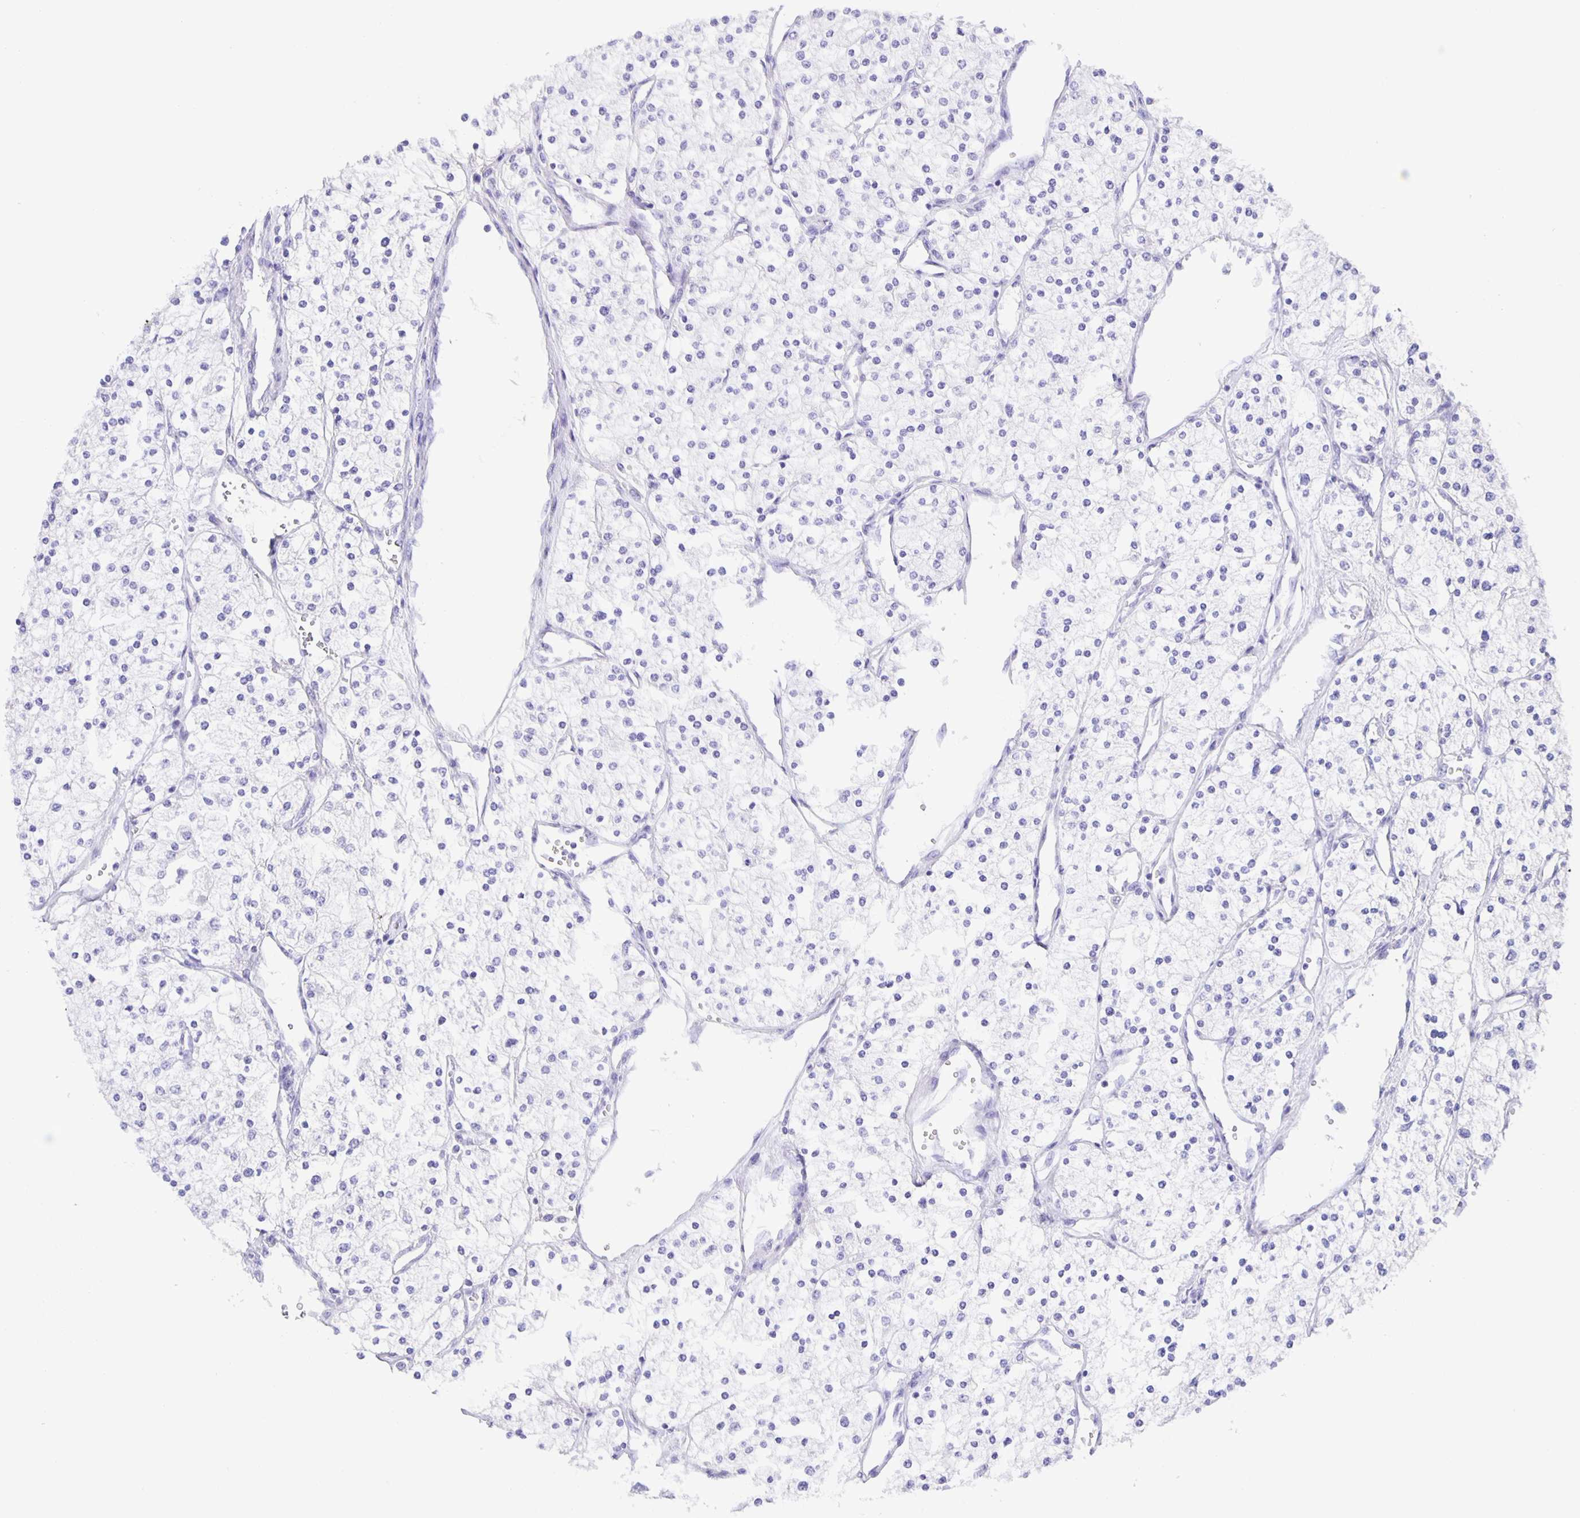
{"staining": {"intensity": "negative", "quantity": "none", "location": "none"}, "tissue": "renal cancer", "cell_type": "Tumor cells", "image_type": "cancer", "snomed": [{"axis": "morphology", "description": "Adenocarcinoma, NOS"}, {"axis": "topography", "description": "Kidney"}], "caption": "Adenocarcinoma (renal) was stained to show a protein in brown. There is no significant staining in tumor cells.", "gene": "GUCA2A", "patient": {"sex": "male", "age": 80}}